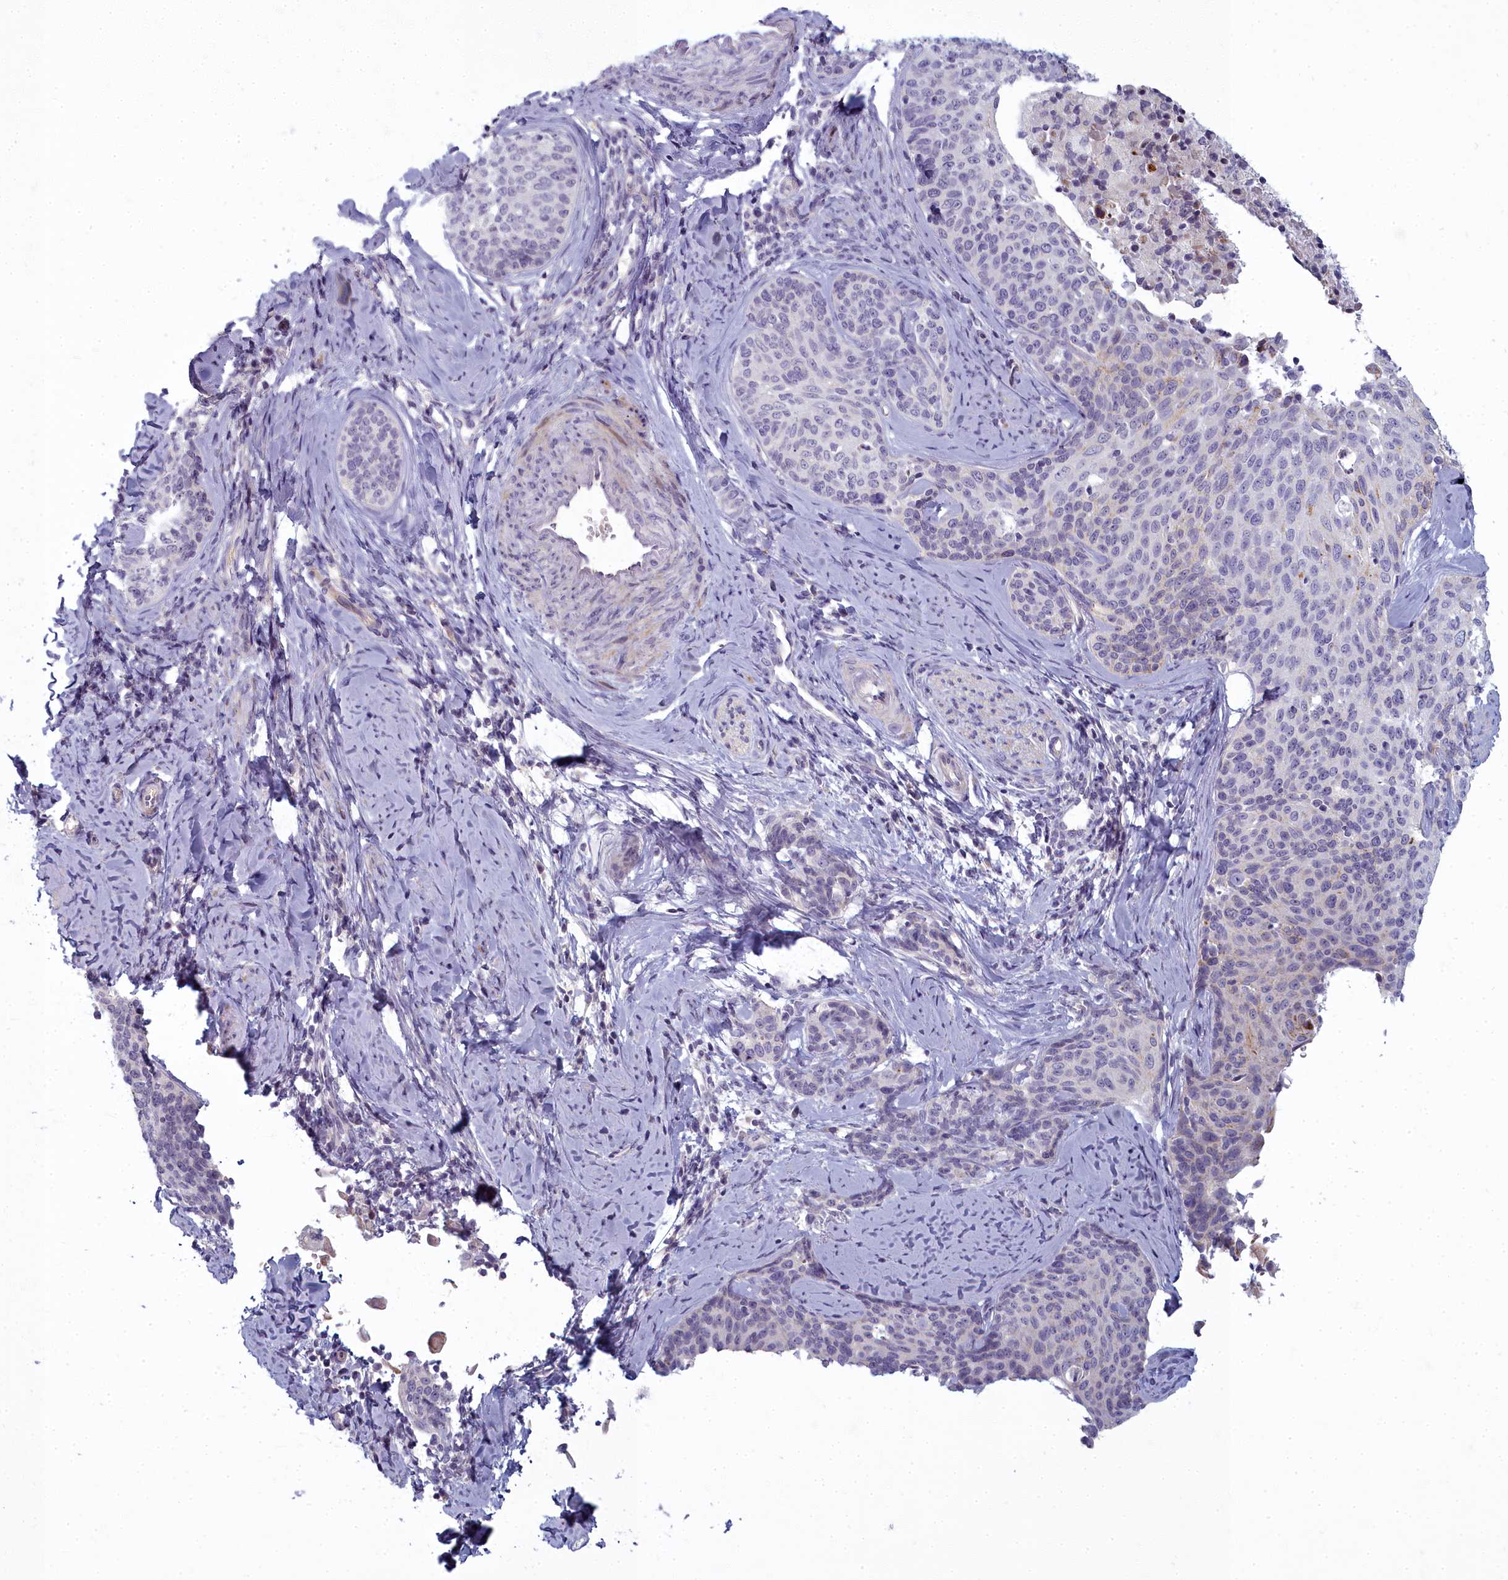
{"staining": {"intensity": "negative", "quantity": "none", "location": "none"}, "tissue": "cervical cancer", "cell_type": "Tumor cells", "image_type": "cancer", "snomed": [{"axis": "morphology", "description": "Squamous cell carcinoma, NOS"}, {"axis": "topography", "description": "Cervix"}], "caption": "Tumor cells are negative for protein expression in human squamous cell carcinoma (cervical).", "gene": "ARL15", "patient": {"sex": "female", "age": 50}}